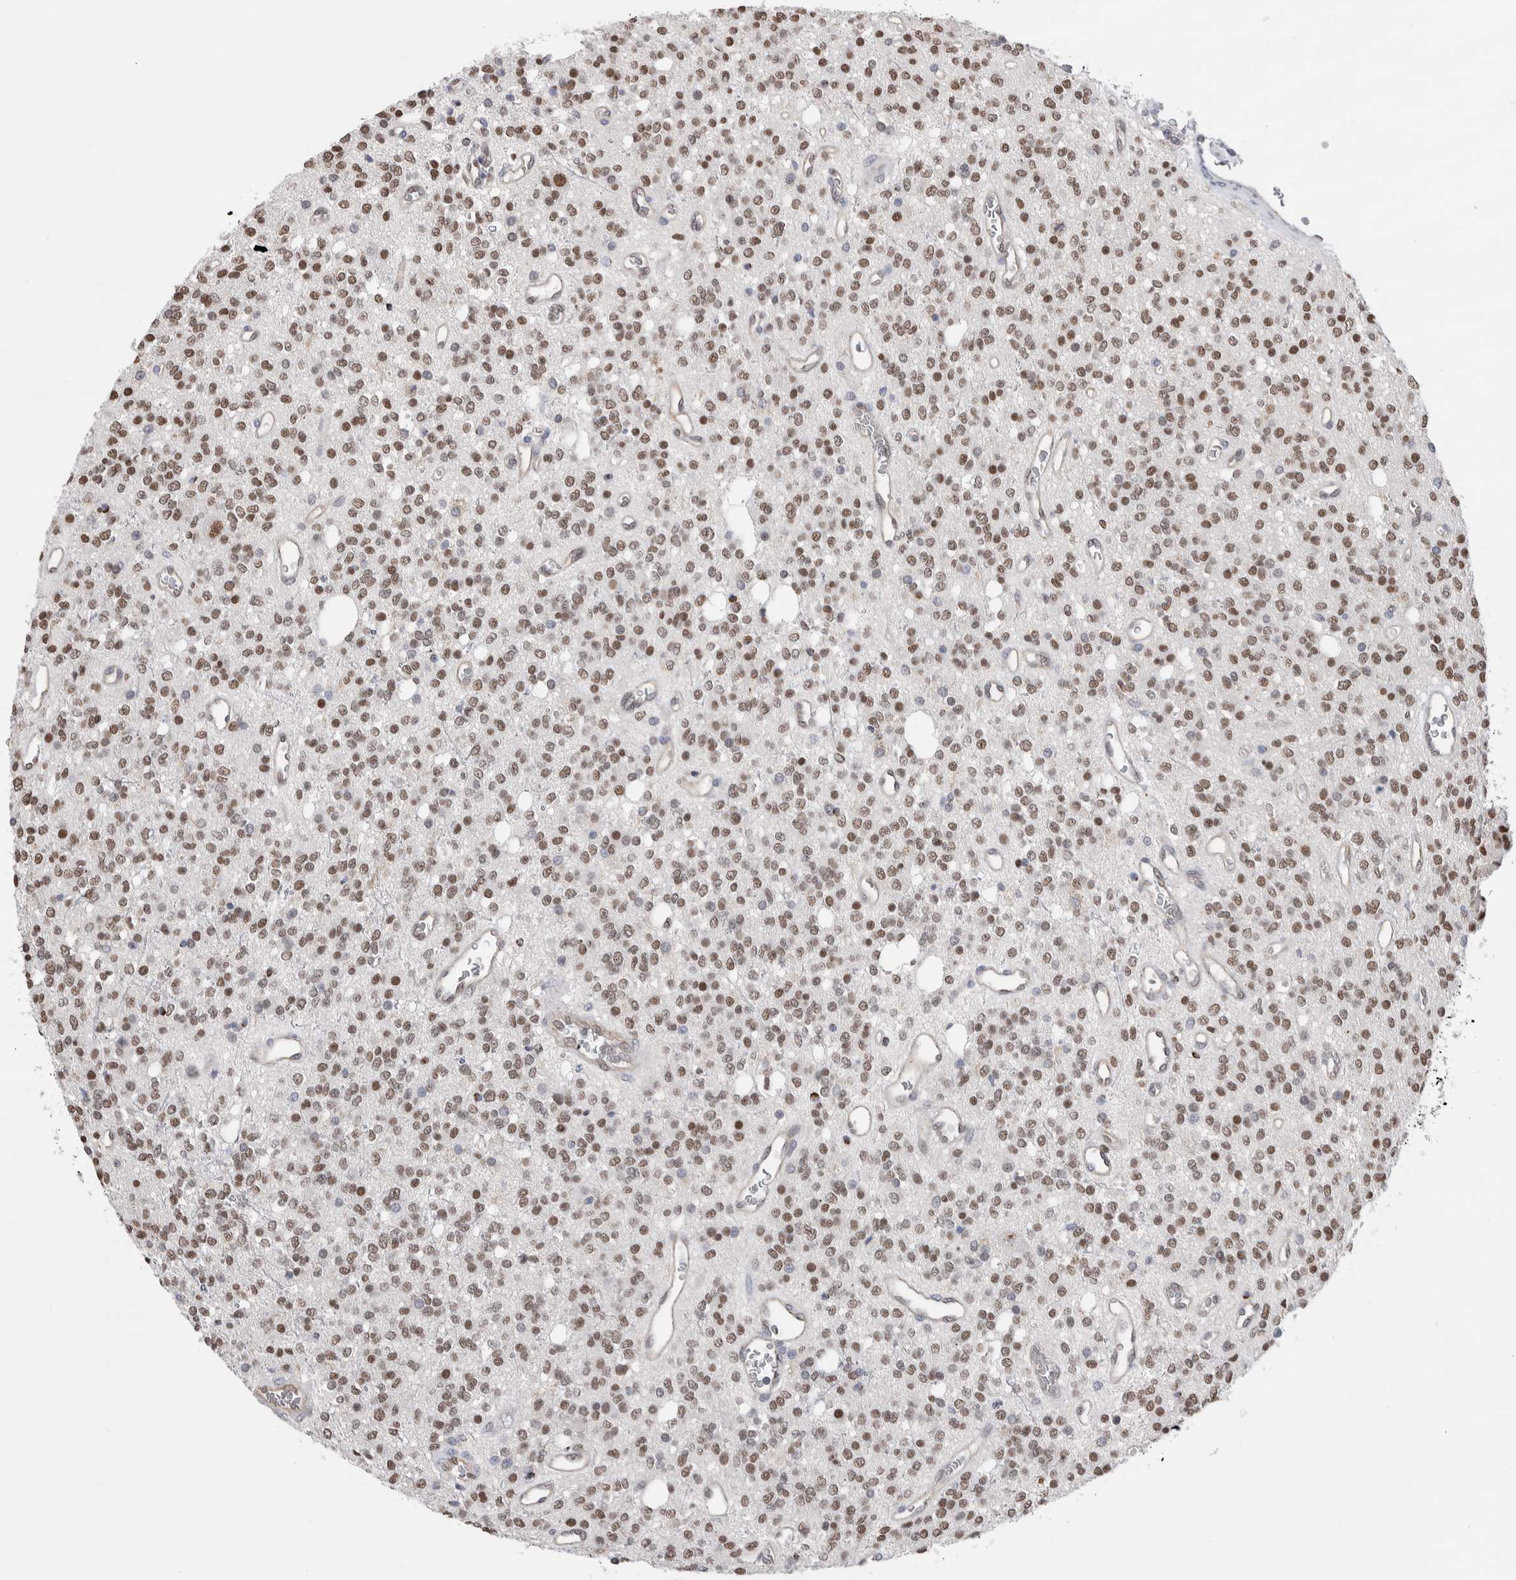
{"staining": {"intensity": "moderate", "quantity": ">75%", "location": "nuclear"}, "tissue": "glioma", "cell_type": "Tumor cells", "image_type": "cancer", "snomed": [{"axis": "morphology", "description": "Glioma, malignant, High grade"}, {"axis": "topography", "description": "Brain"}], "caption": "About >75% of tumor cells in malignant high-grade glioma reveal moderate nuclear protein staining as visualized by brown immunohistochemical staining.", "gene": "ZBTB49", "patient": {"sex": "male", "age": 34}}